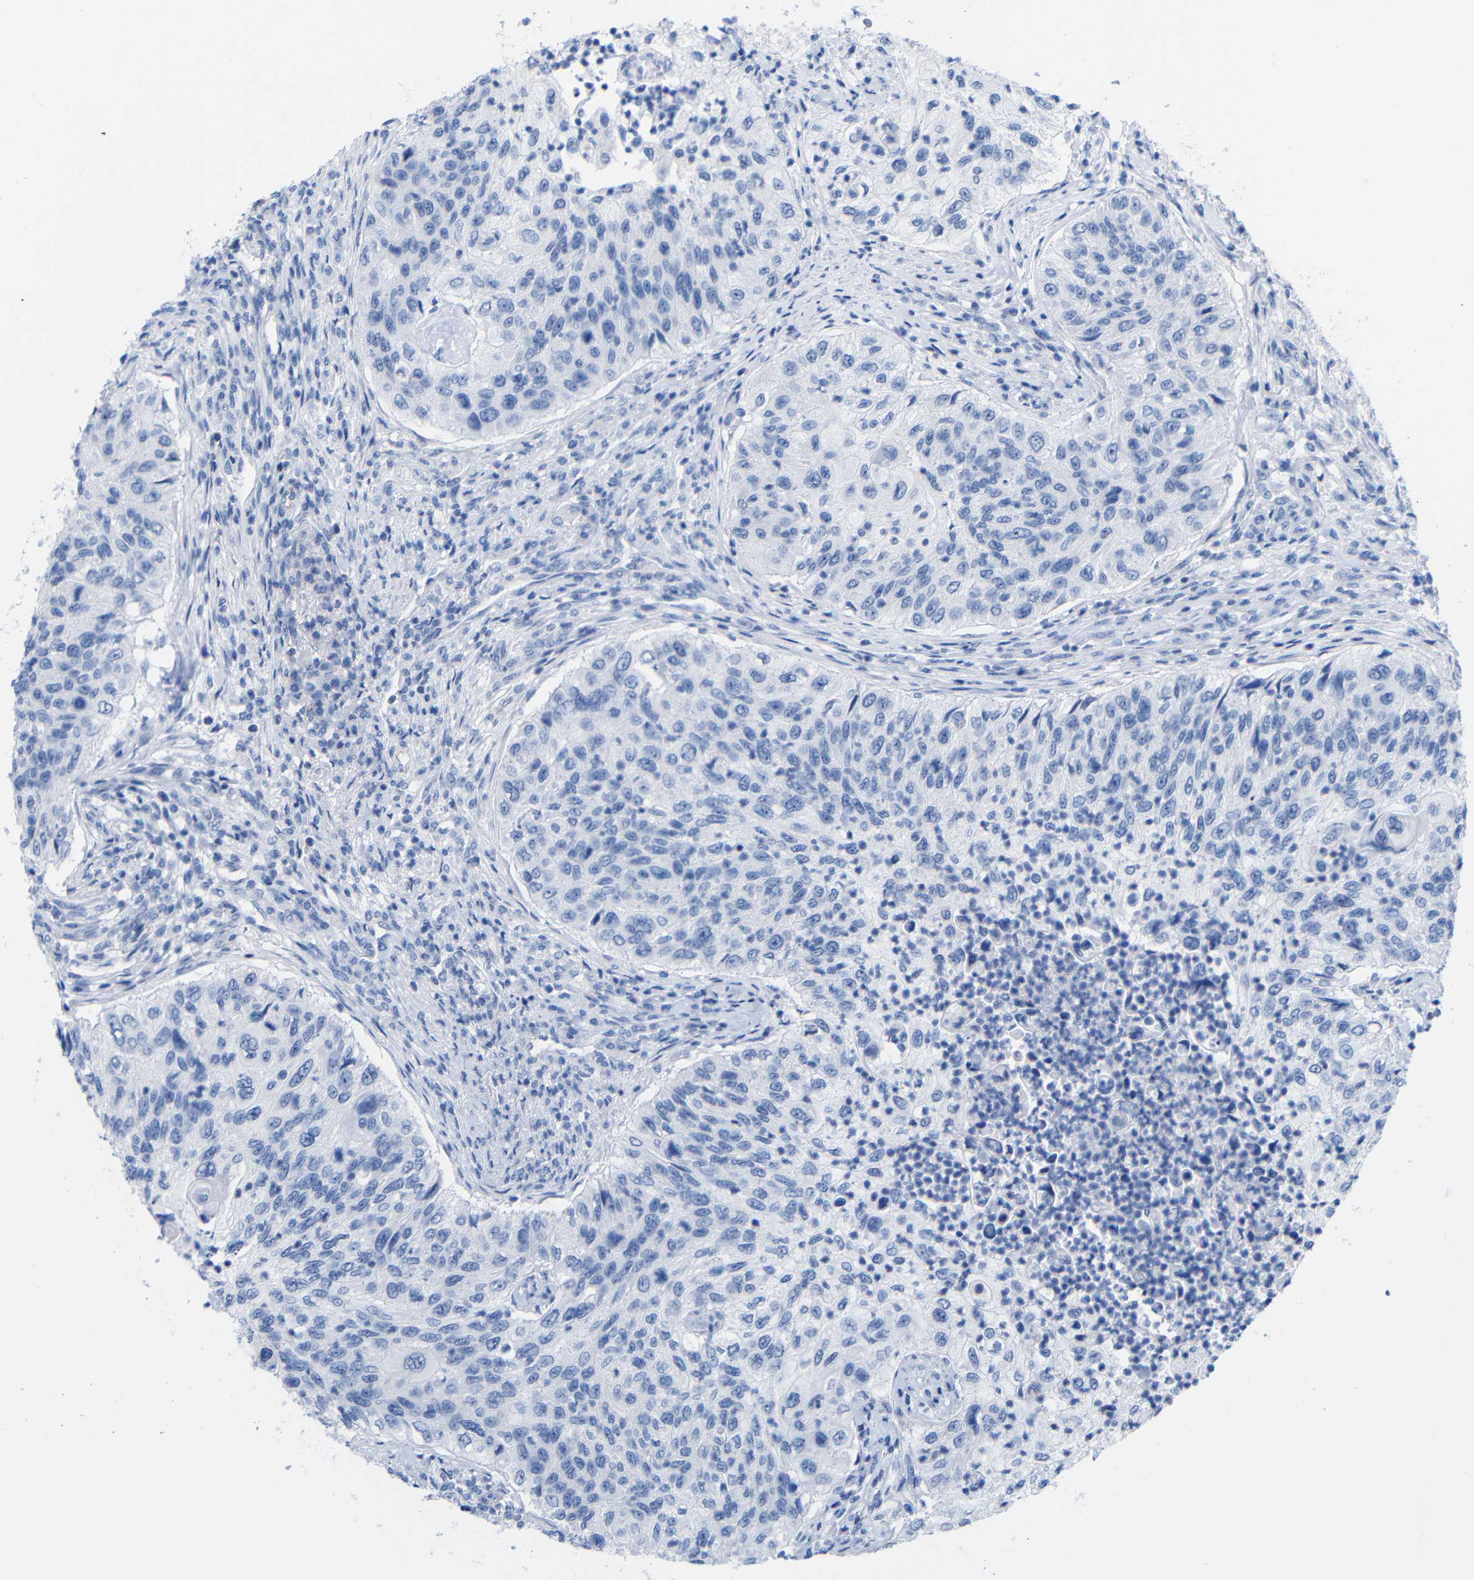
{"staining": {"intensity": "negative", "quantity": "none", "location": "none"}, "tissue": "urothelial cancer", "cell_type": "Tumor cells", "image_type": "cancer", "snomed": [{"axis": "morphology", "description": "Urothelial carcinoma, High grade"}, {"axis": "topography", "description": "Urinary bladder"}], "caption": "Image shows no protein expression in tumor cells of urothelial carcinoma (high-grade) tissue.", "gene": "CGNL1", "patient": {"sex": "female", "age": 60}}